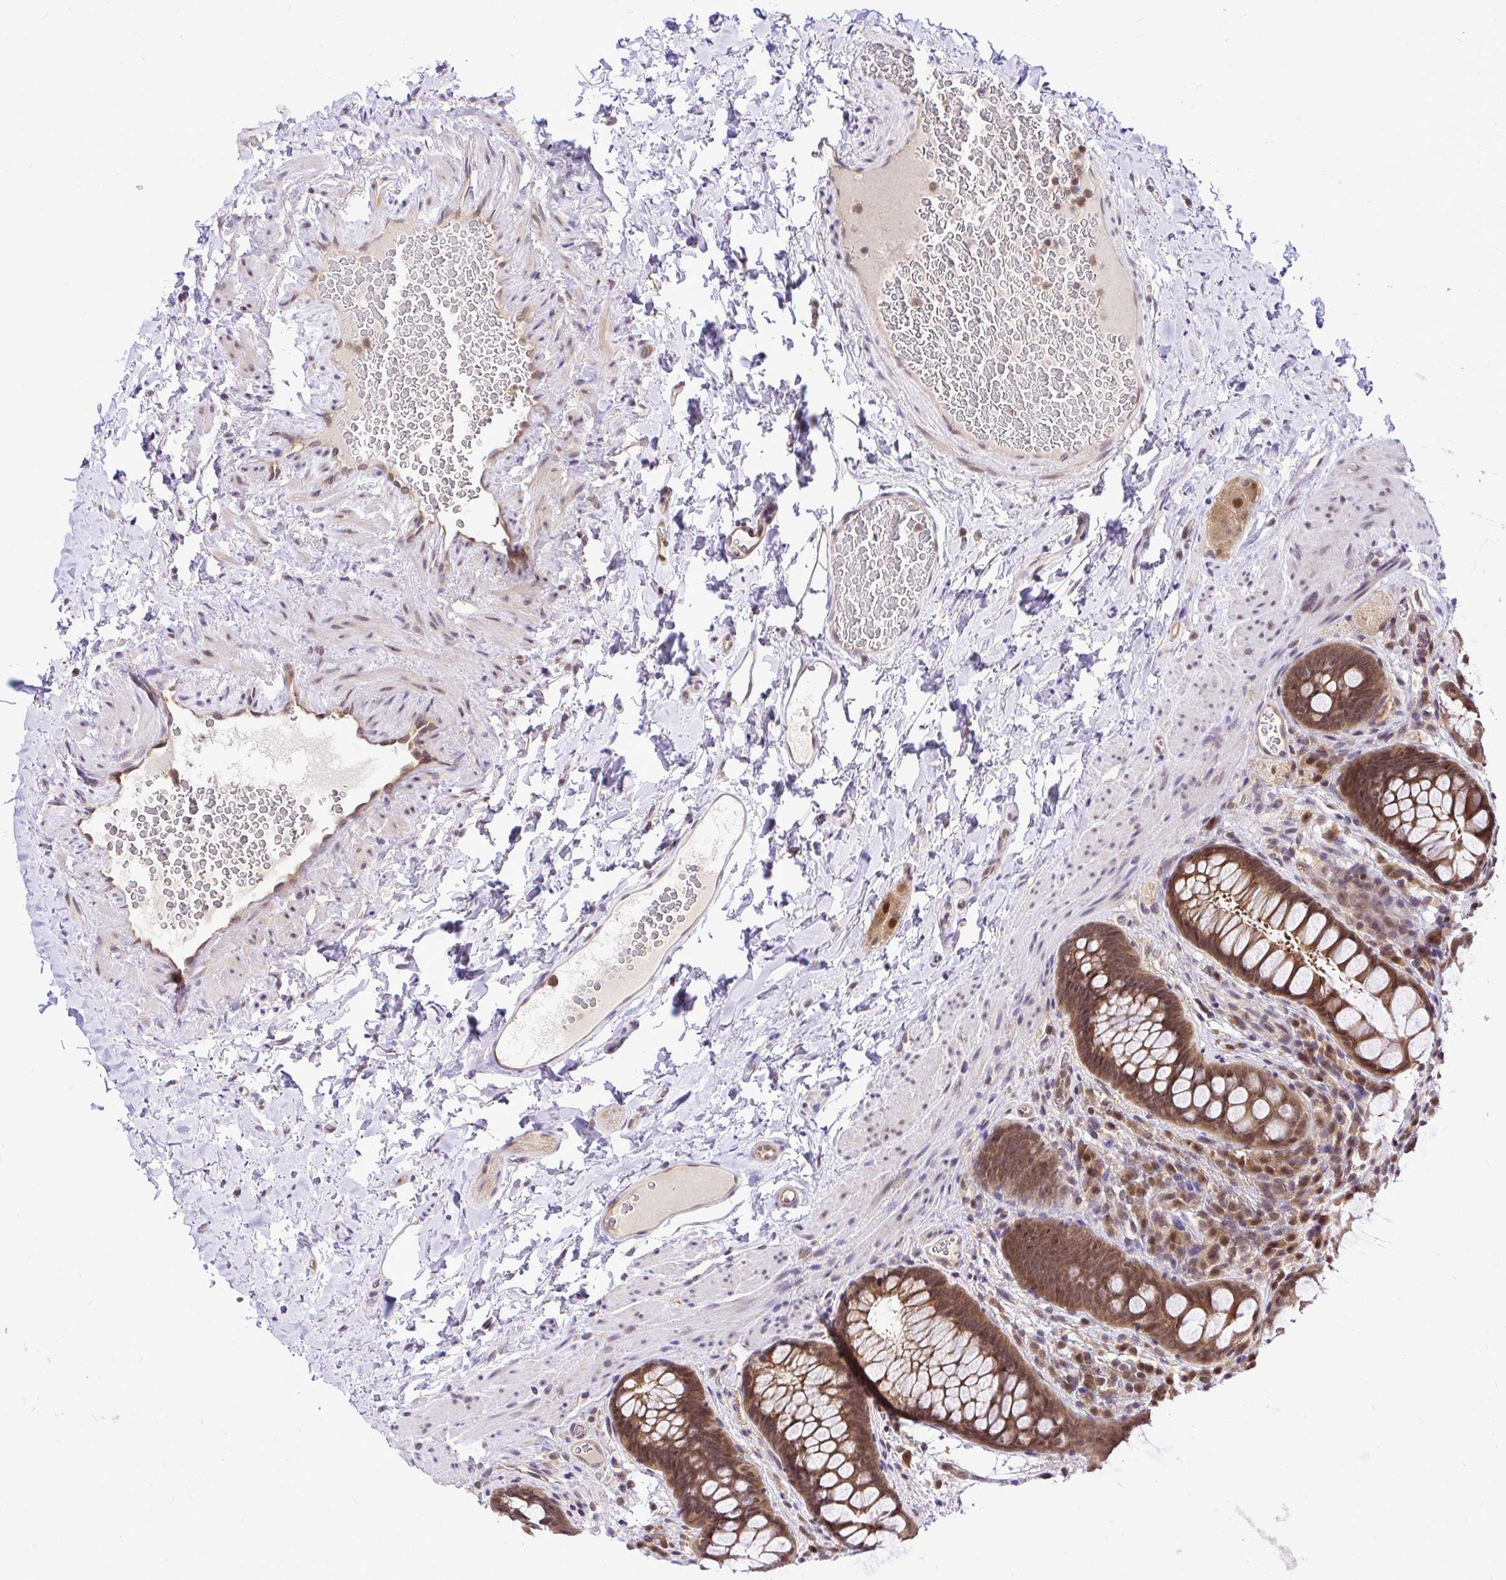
{"staining": {"intensity": "strong", "quantity": ">75%", "location": "cytoplasmic/membranous,nuclear"}, "tissue": "rectum", "cell_type": "Glandular cells", "image_type": "normal", "snomed": [{"axis": "morphology", "description": "Normal tissue, NOS"}, {"axis": "topography", "description": "Rectum"}], "caption": "Human rectum stained for a protein (brown) reveals strong cytoplasmic/membranous,nuclear positive staining in approximately >75% of glandular cells.", "gene": "UBE2M", "patient": {"sex": "female", "age": 69}}